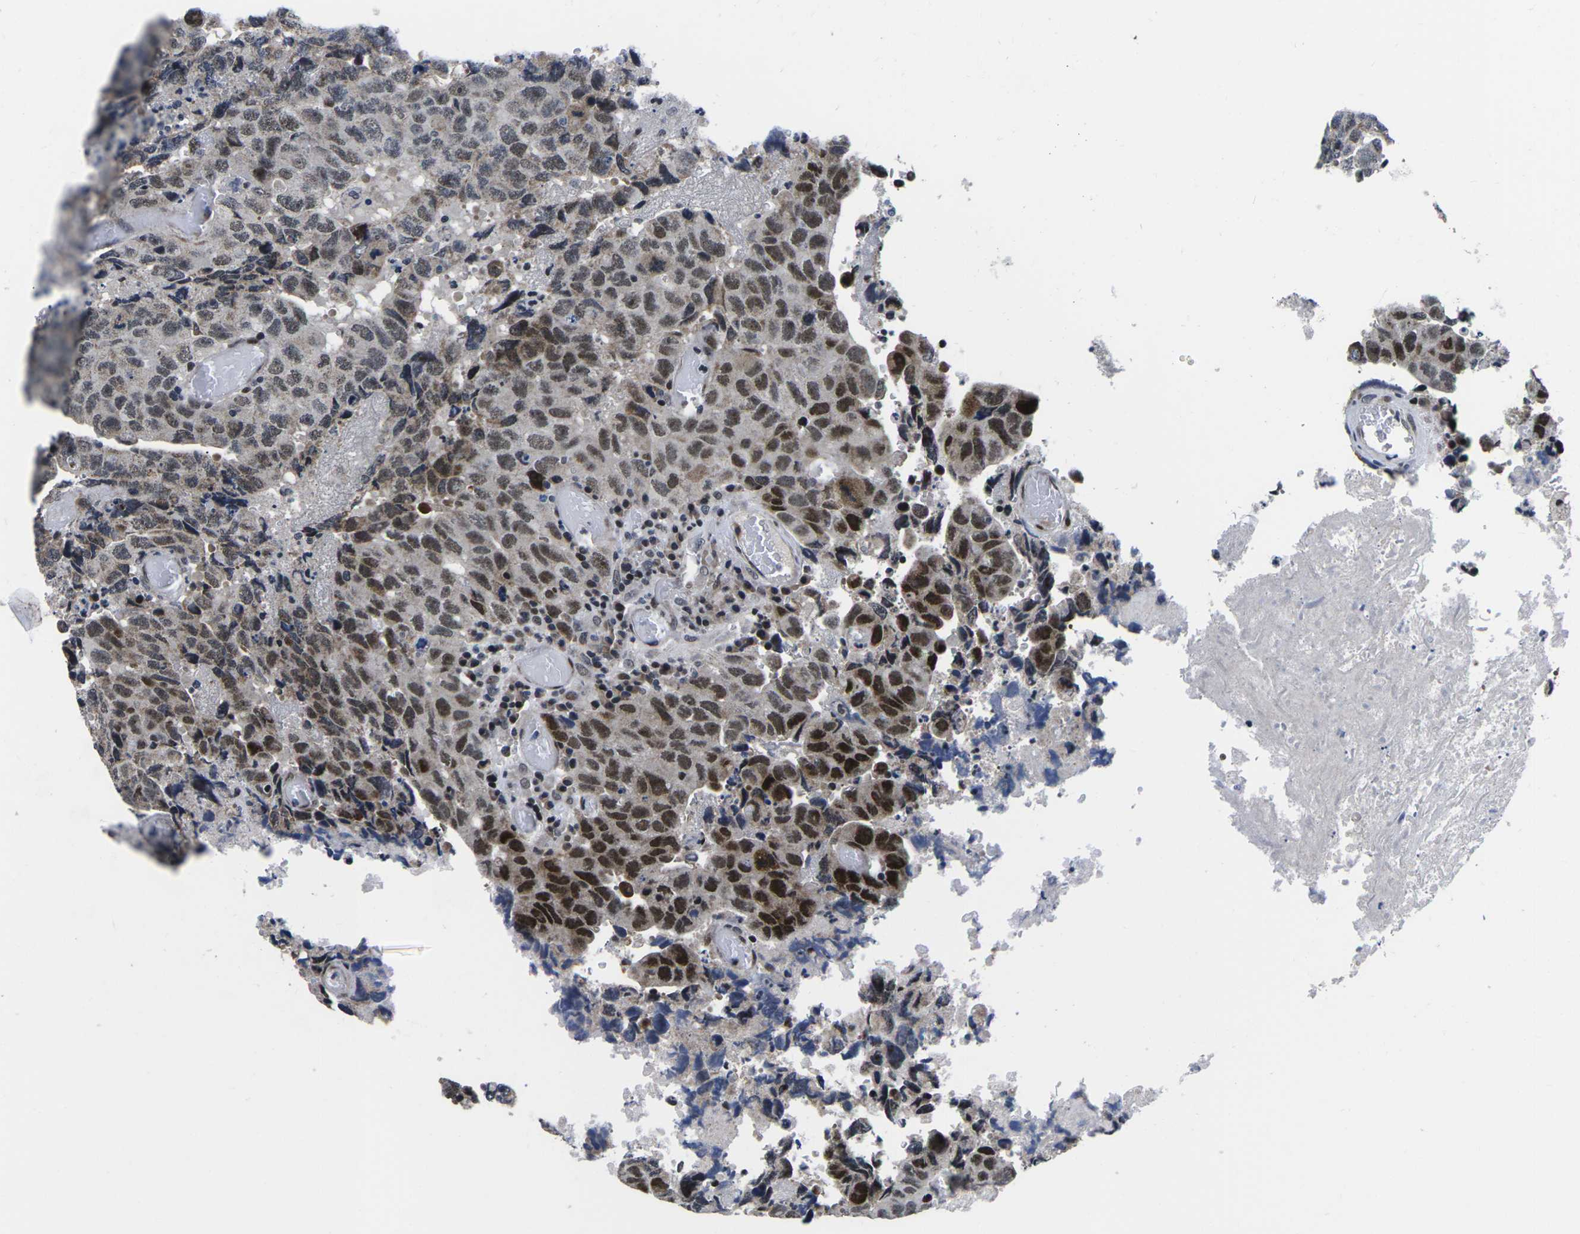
{"staining": {"intensity": "strong", "quantity": "25%-75%", "location": "nuclear"}, "tissue": "testis cancer", "cell_type": "Tumor cells", "image_type": "cancer", "snomed": [{"axis": "morphology", "description": "Necrosis, NOS"}, {"axis": "morphology", "description": "Carcinoma, Embryonal, NOS"}, {"axis": "topography", "description": "Testis"}], "caption": "The histopathology image exhibits a brown stain indicating the presence of a protein in the nuclear of tumor cells in testis embryonal carcinoma.", "gene": "CDC73", "patient": {"sex": "male", "age": 19}}